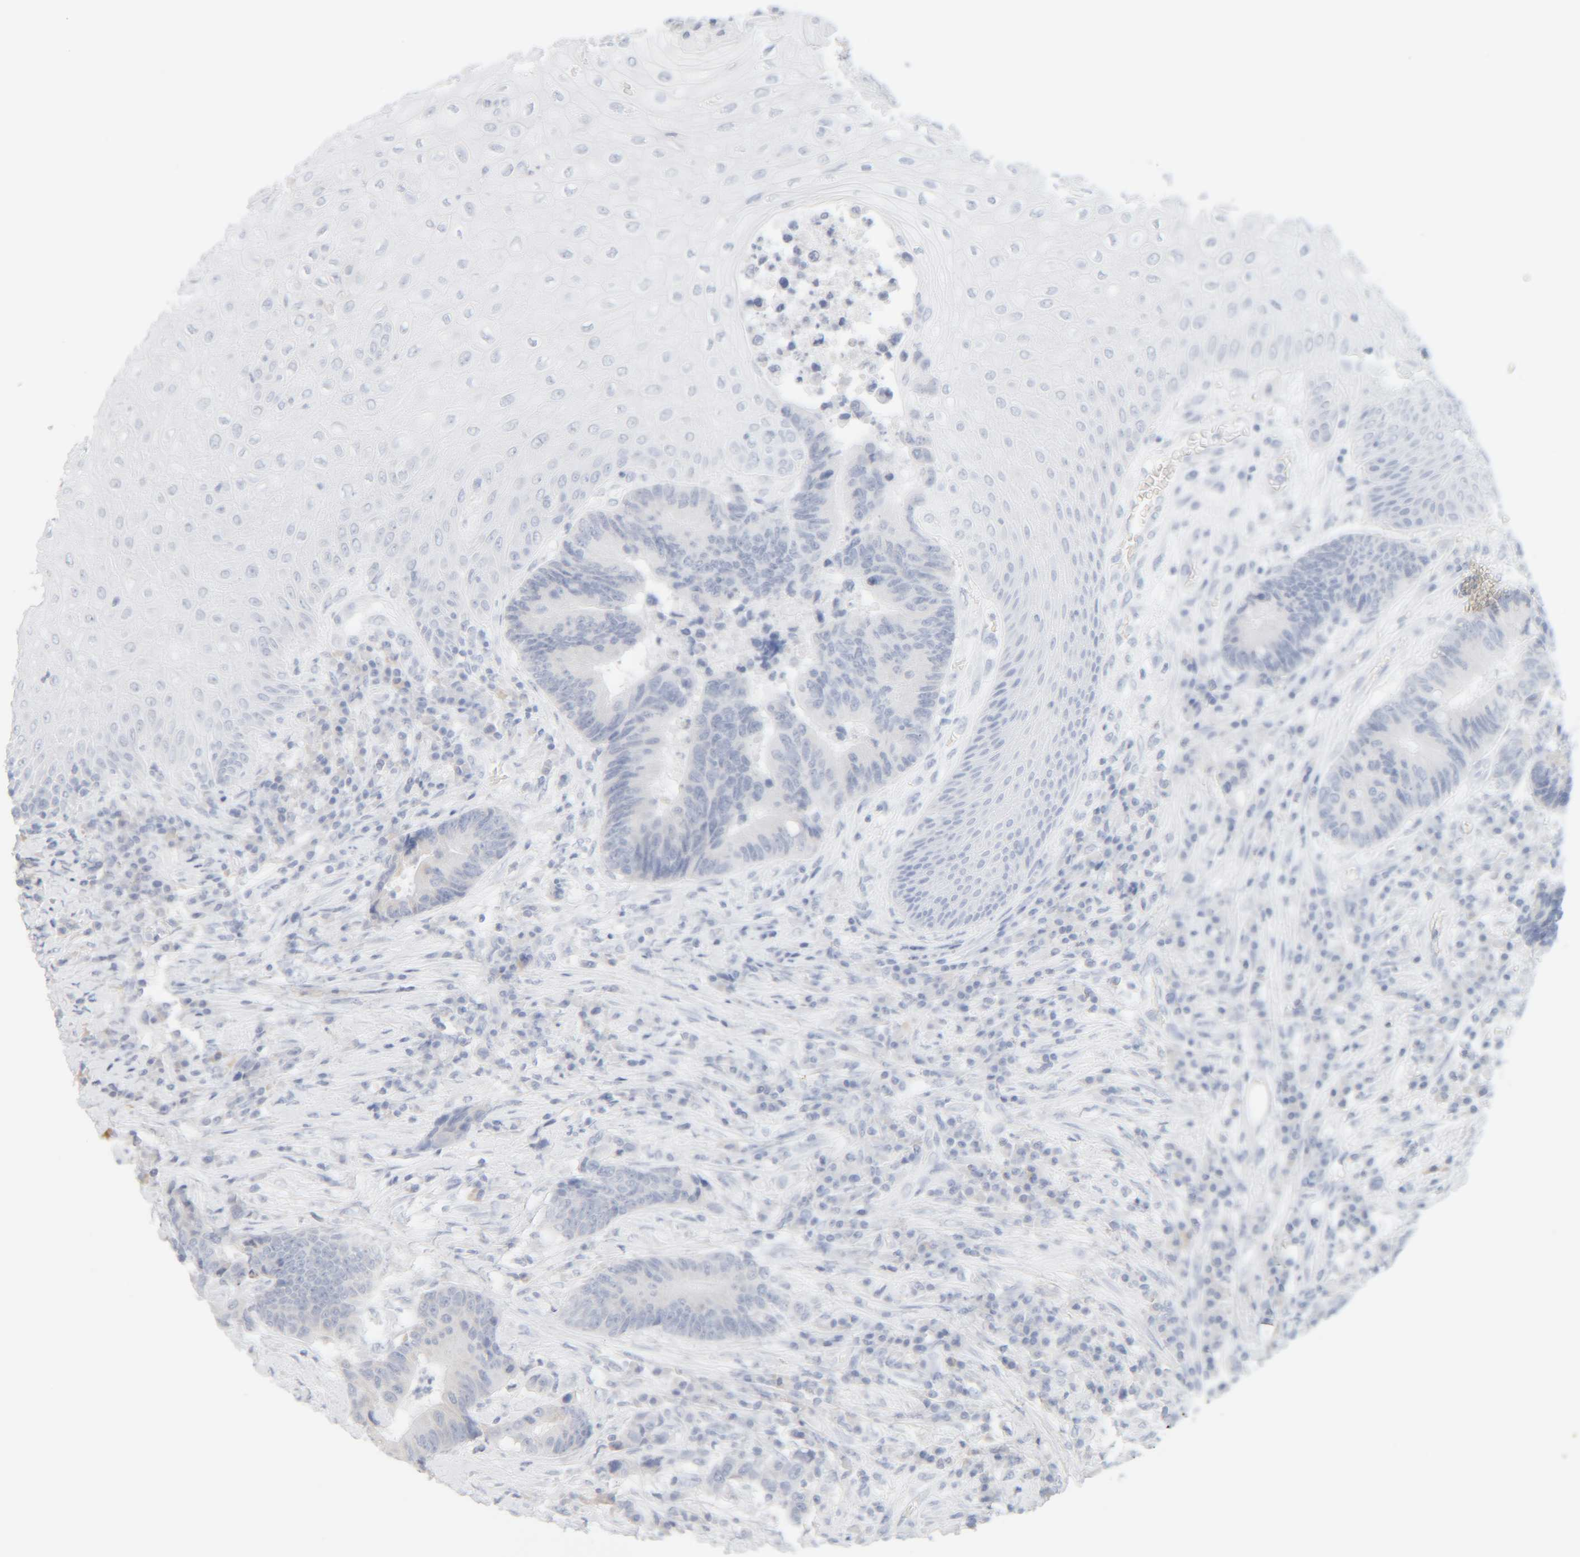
{"staining": {"intensity": "negative", "quantity": "none", "location": "none"}, "tissue": "colorectal cancer", "cell_type": "Tumor cells", "image_type": "cancer", "snomed": [{"axis": "morphology", "description": "Adenocarcinoma, NOS"}, {"axis": "topography", "description": "Rectum"}, {"axis": "topography", "description": "Anal"}], "caption": "Immunohistochemical staining of adenocarcinoma (colorectal) shows no significant staining in tumor cells.", "gene": "RIDA", "patient": {"sex": "female", "age": 89}}